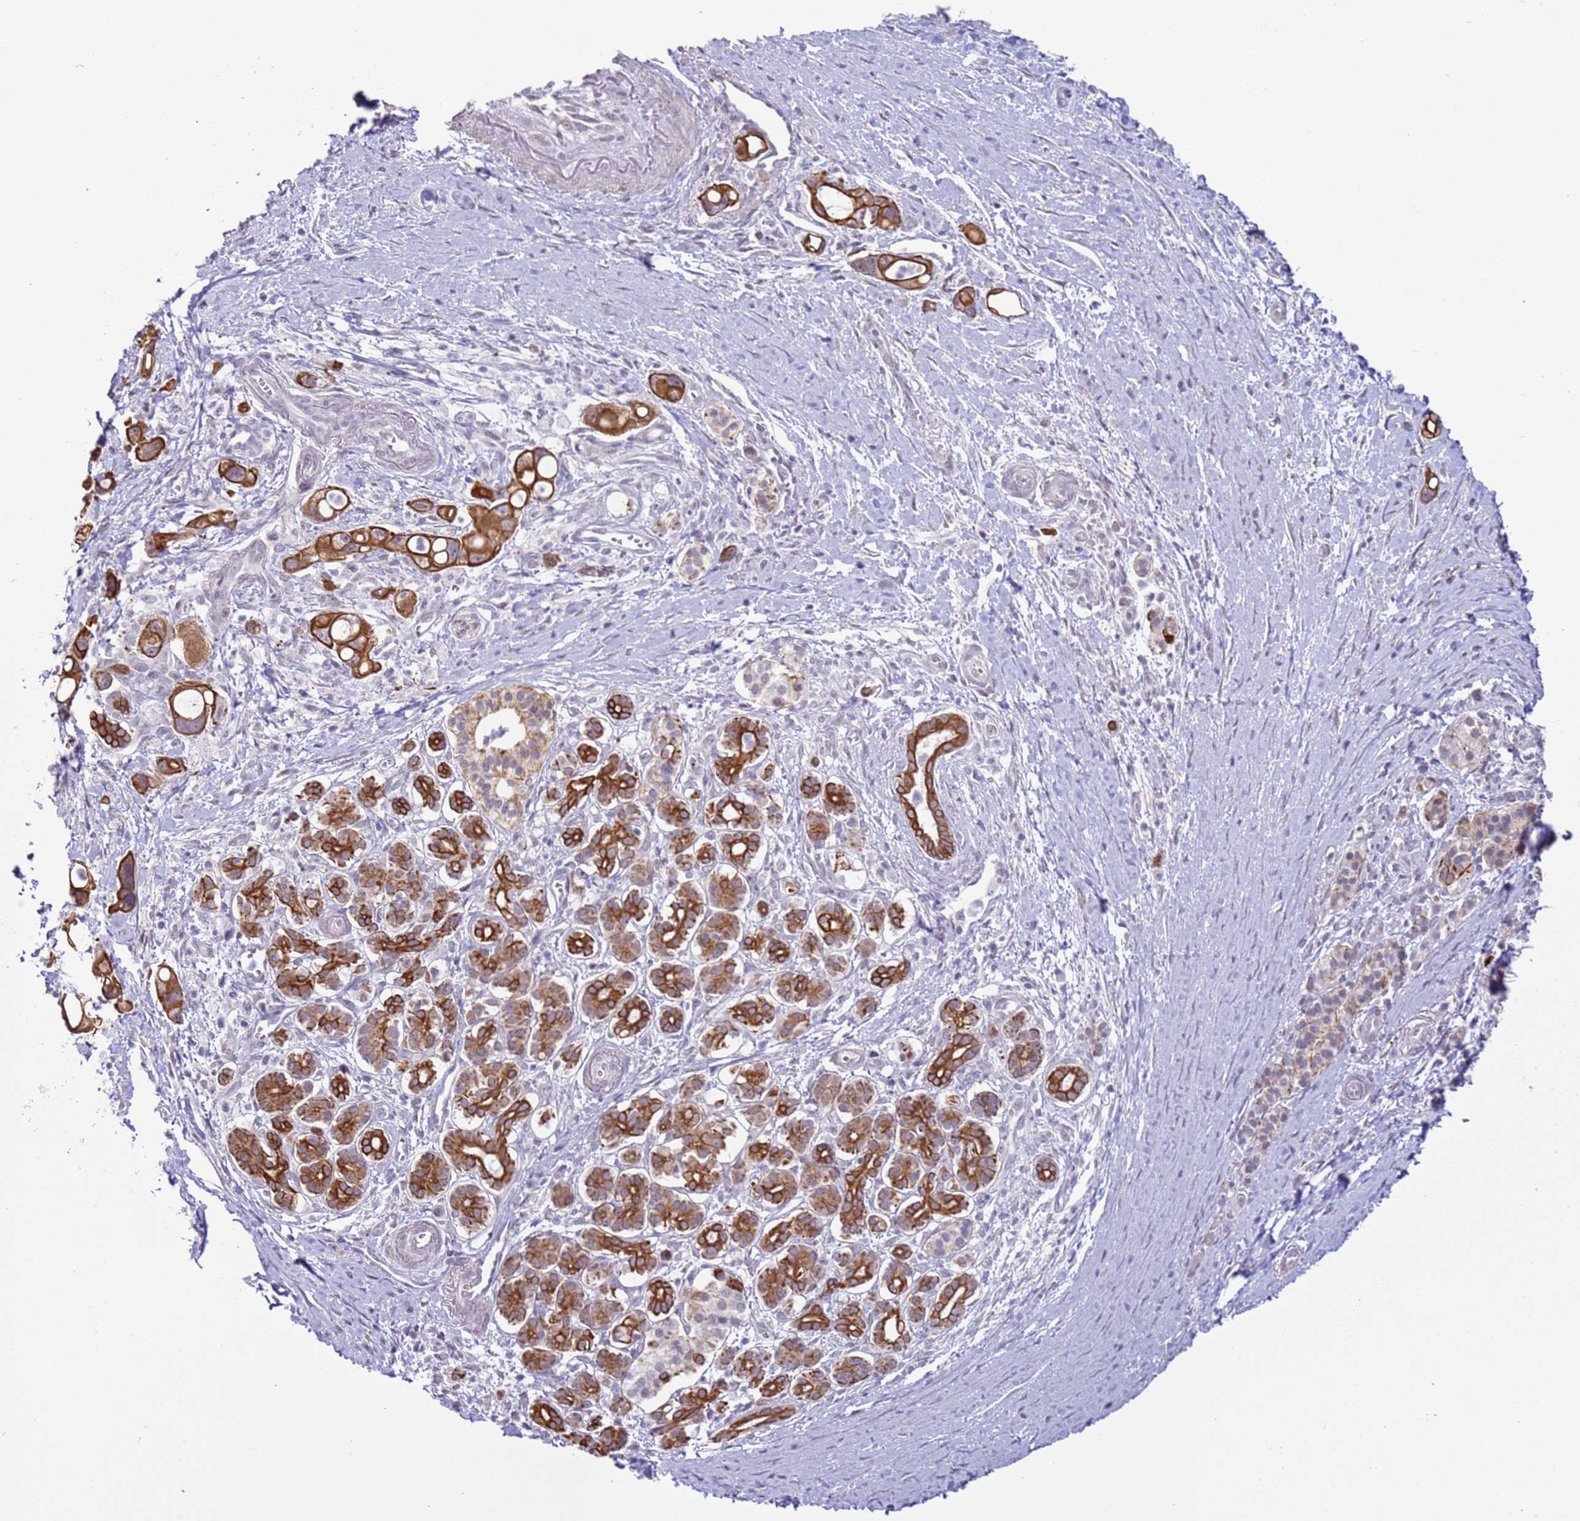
{"staining": {"intensity": "strong", "quantity": ">75%", "location": "cytoplasmic/membranous"}, "tissue": "pancreatic cancer", "cell_type": "Tumor cells", "image_type": "cancer", "snomed": [{"axis": "morphology", "description": "Adenocarcinoma, NOS"}, {"axis": "topography", "description": "Pancreas"}], "caption": "This is a histology image of immunohistochemistry (IHC) staining of pancreatic adenocarcinoma, which shows strong positivity in the cytoplasmic/membranous of tumor cells.", "gene": "NPAP1", "patient": {"sex": "male", "age": 68}}